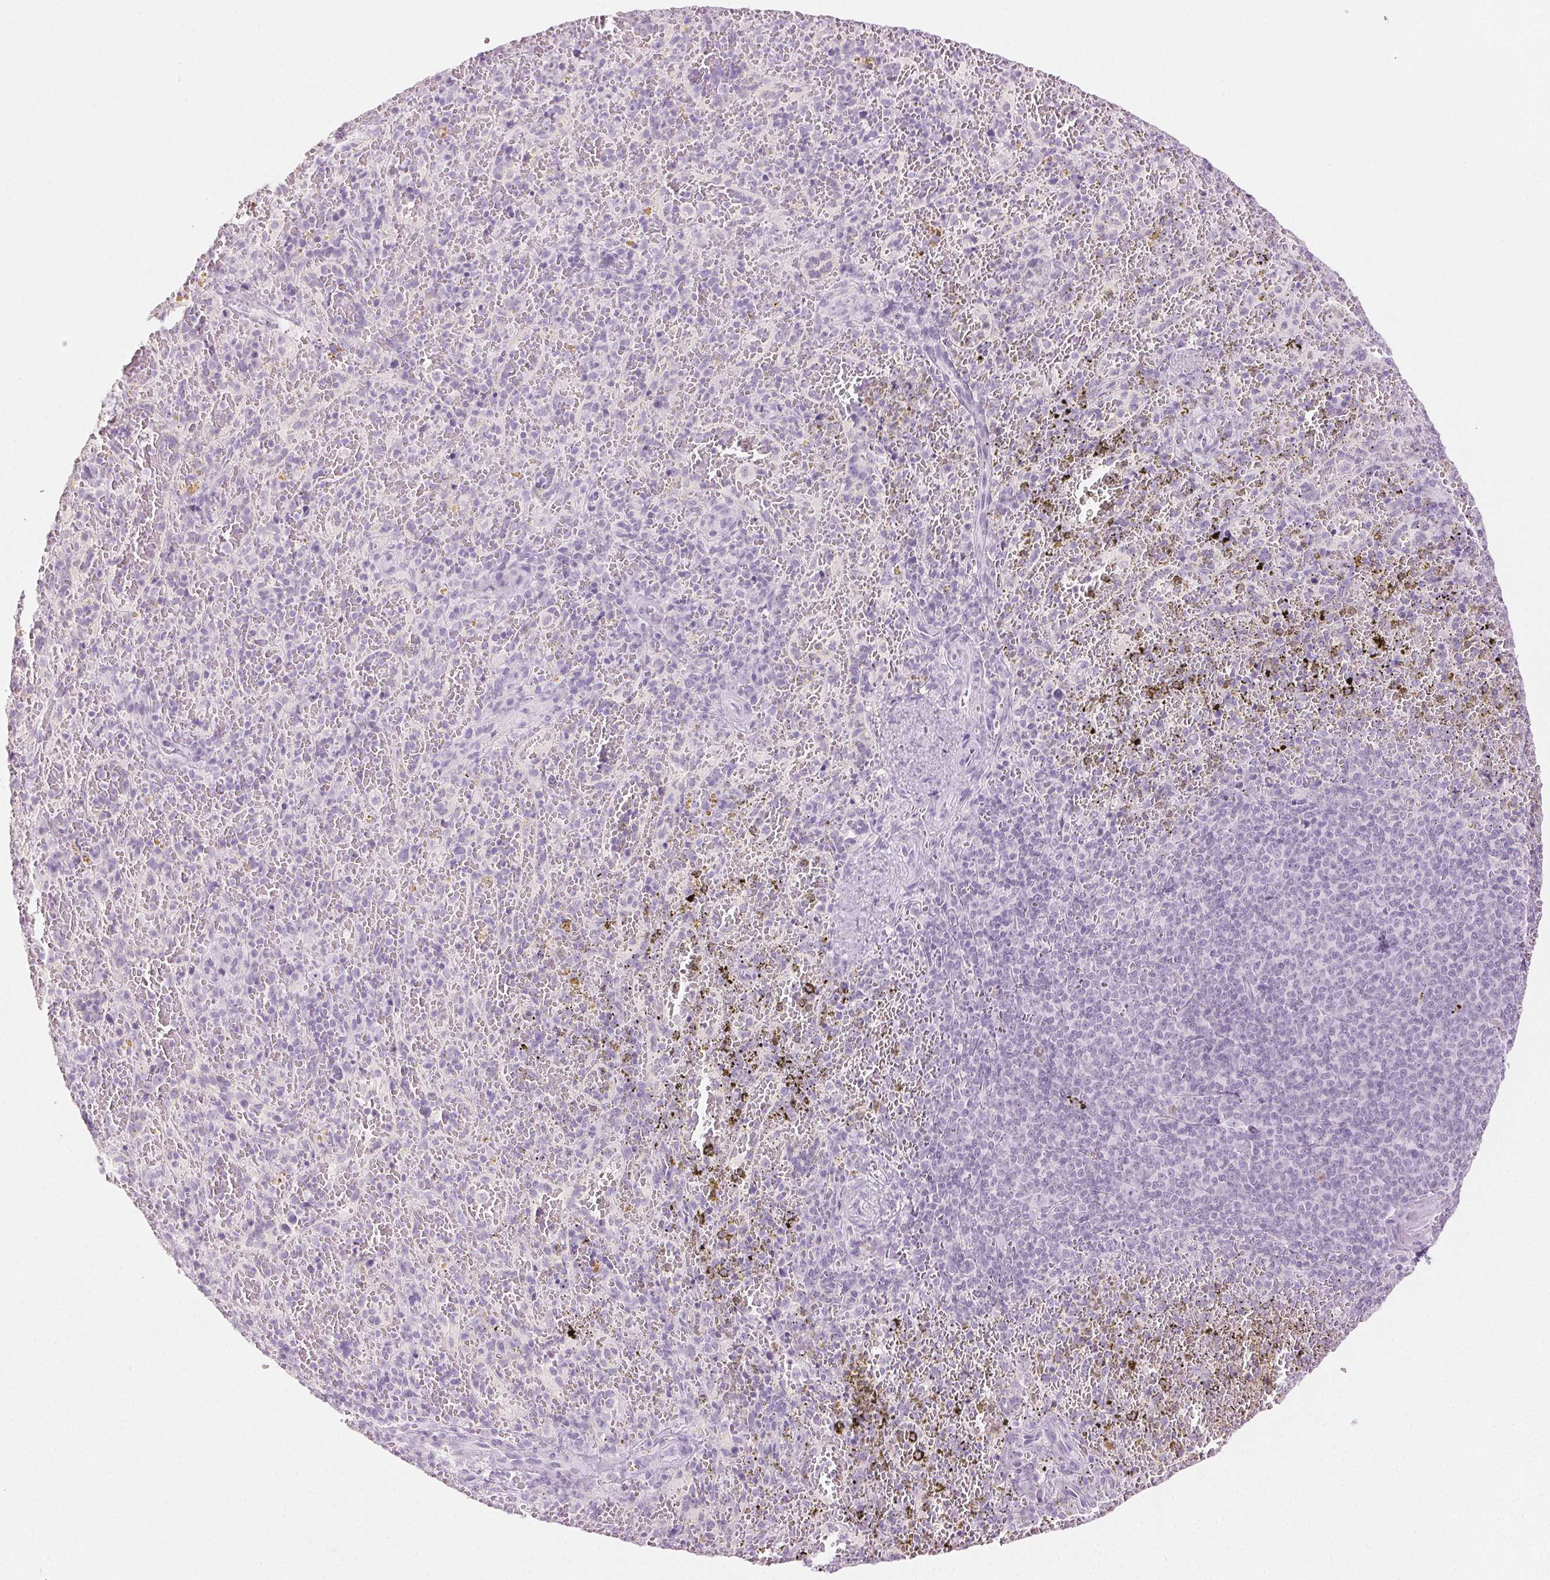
{"staining": {"intensity": "negative", "quantity": "none", "location": "none"}, "tissue": "spleen", "cell_type": "Cells in red pulp", "image_type": "normal", "snomed": [{"axis": "morphology", "description": "Normal tissue, NOS"}, {"axis": "topography", "description": "Spleen"}], "caption": "This is a photomicrograph of immunohistochemistry (IHC) staining of normal spleen, which shows no positivity in cells in red pulp. Nuclei are stained in blue.", "gene": "SPRR3", "patient": {"sex": "female", "age": 50}}